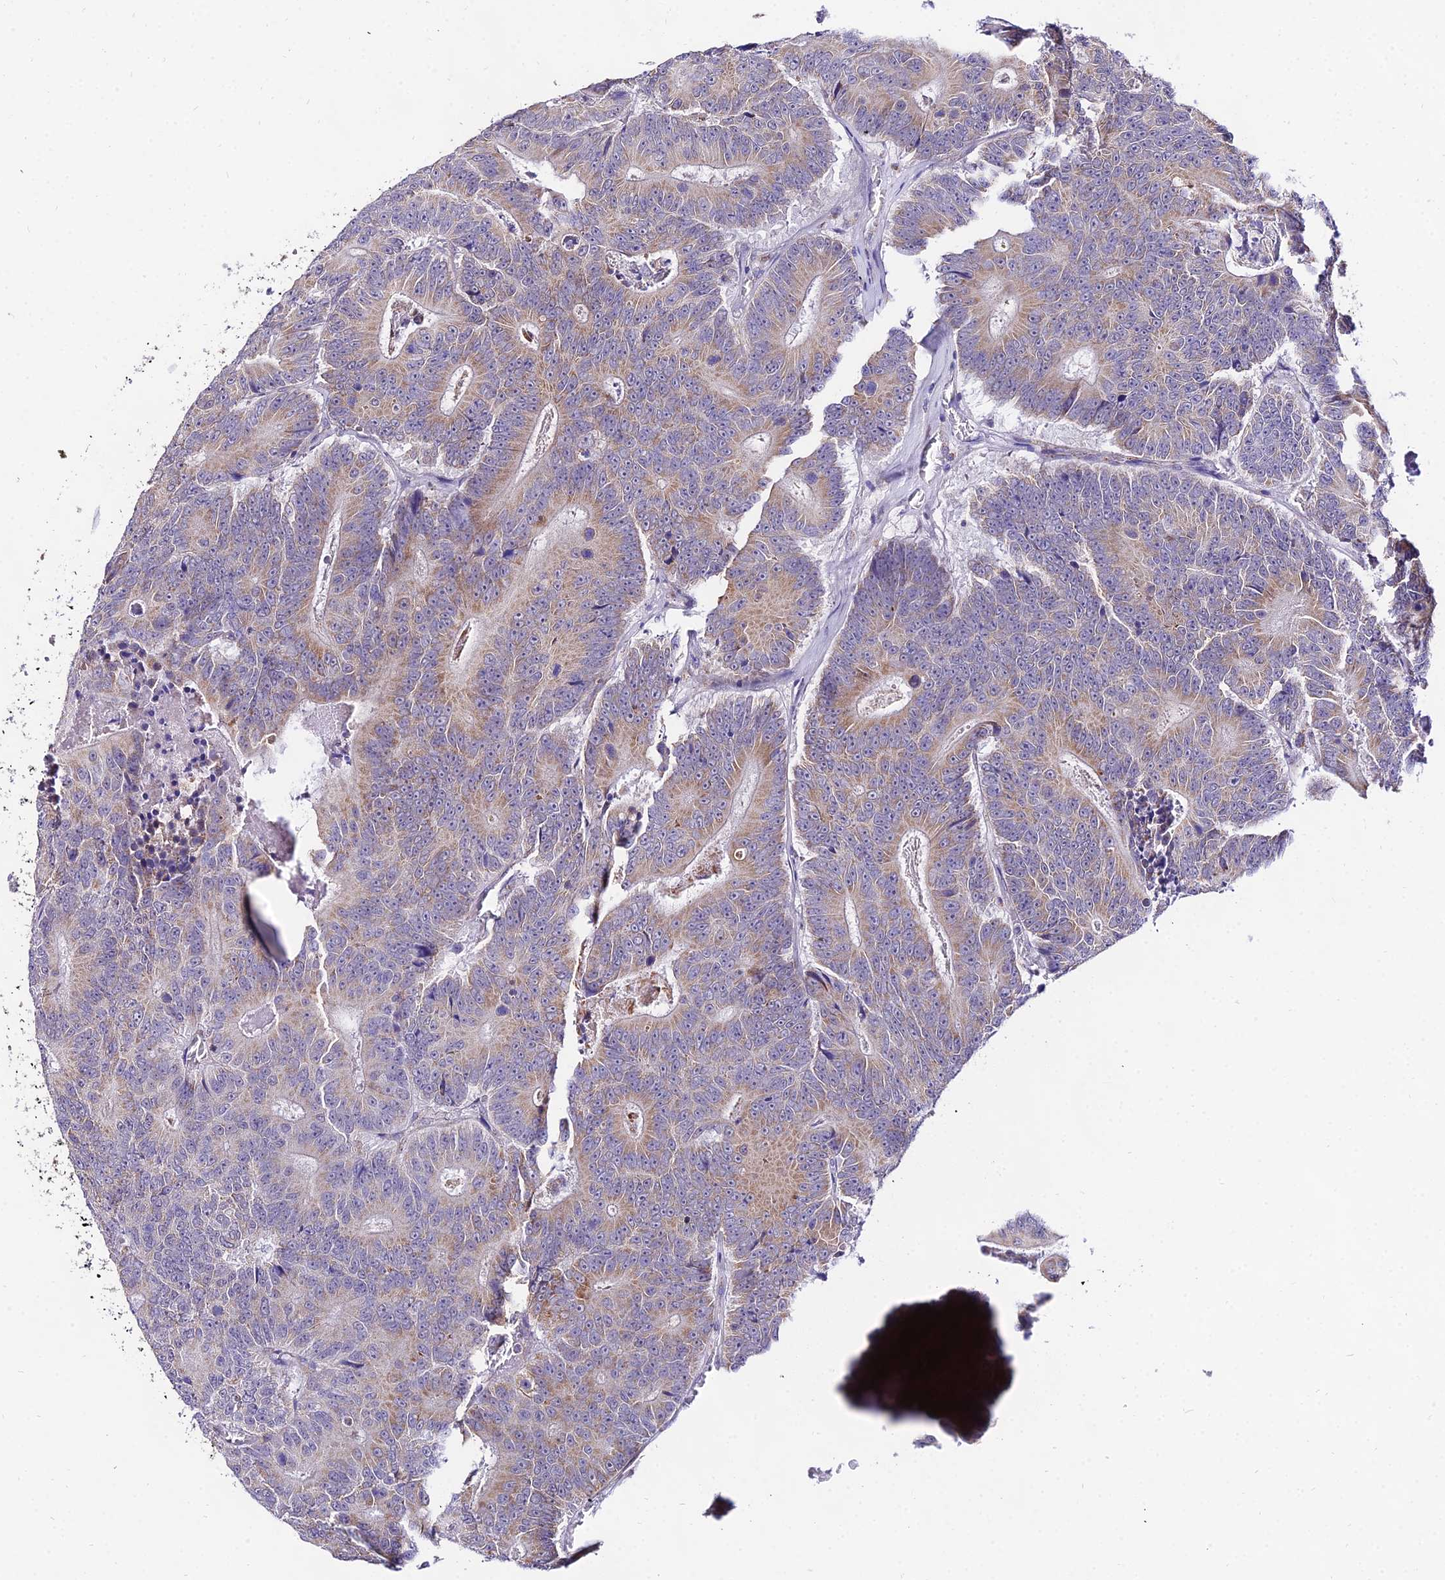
{"staining": {"intensity": "weak", "quantity": ">75%", "location": "cytoplasmic/membranous"}, "tissue": "colorectal cancer", "cell_type": "Tumor cells", "image_type": "cancer", "snomed": [{"axis": "morphology", "description": "Adenocarcinoma, NOS"}, {"axis": "topography", "description": "Colon"}], "caption": "Protein expression by IHC exhibits weak cytoplasmic/membranous positivity in about >75% of tumor cells in colorectal adenocarcinoma.", "gene": "ATP5PB", "patient": {"sex": "male", "age": 83}}